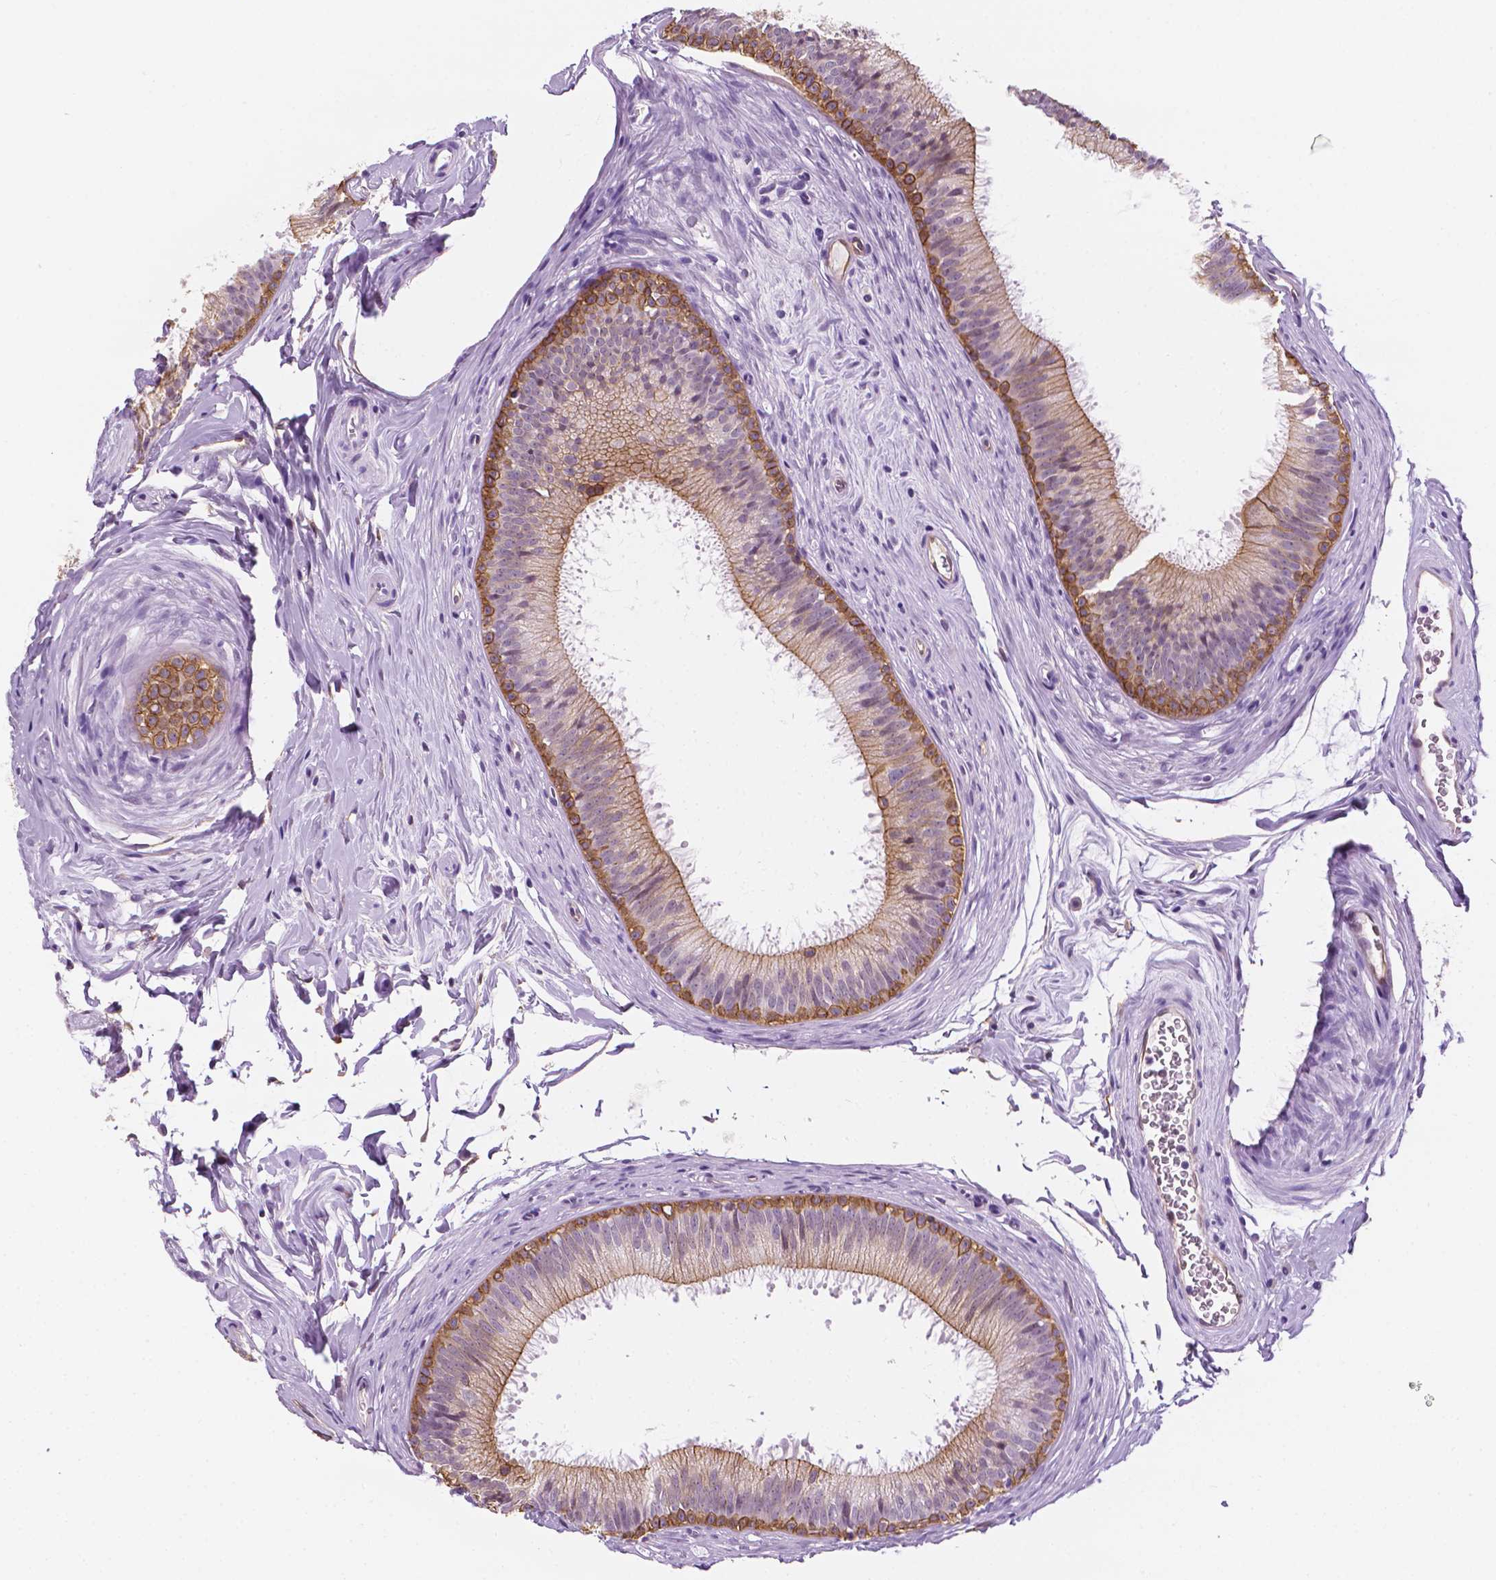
{"staining": {"intensity": "moderate", "quantity": "<25%", "location": "cytoplasmic/membranous"}, "tissue": "epididymis", "cell_type": "Glandular cells", "image_type": "normal", "snomed": [{"axis": "morphology", "description": "Normal tissue, NOS"}, {"axis": "topography", "description": "Epididymis"}], "caption": "A high-resolution micrograph shows immunohistochemistry staining of normal epididymis, which demonstrates moderate cytoplasmic/membranous positivity in about <25% of glandular cells. (DAB (3,3'-diaminobenzidine) IHC with brightfield microscopy, high magnification).", "gene": "PPL", "patient": {"sex": "male", "age": 24}}